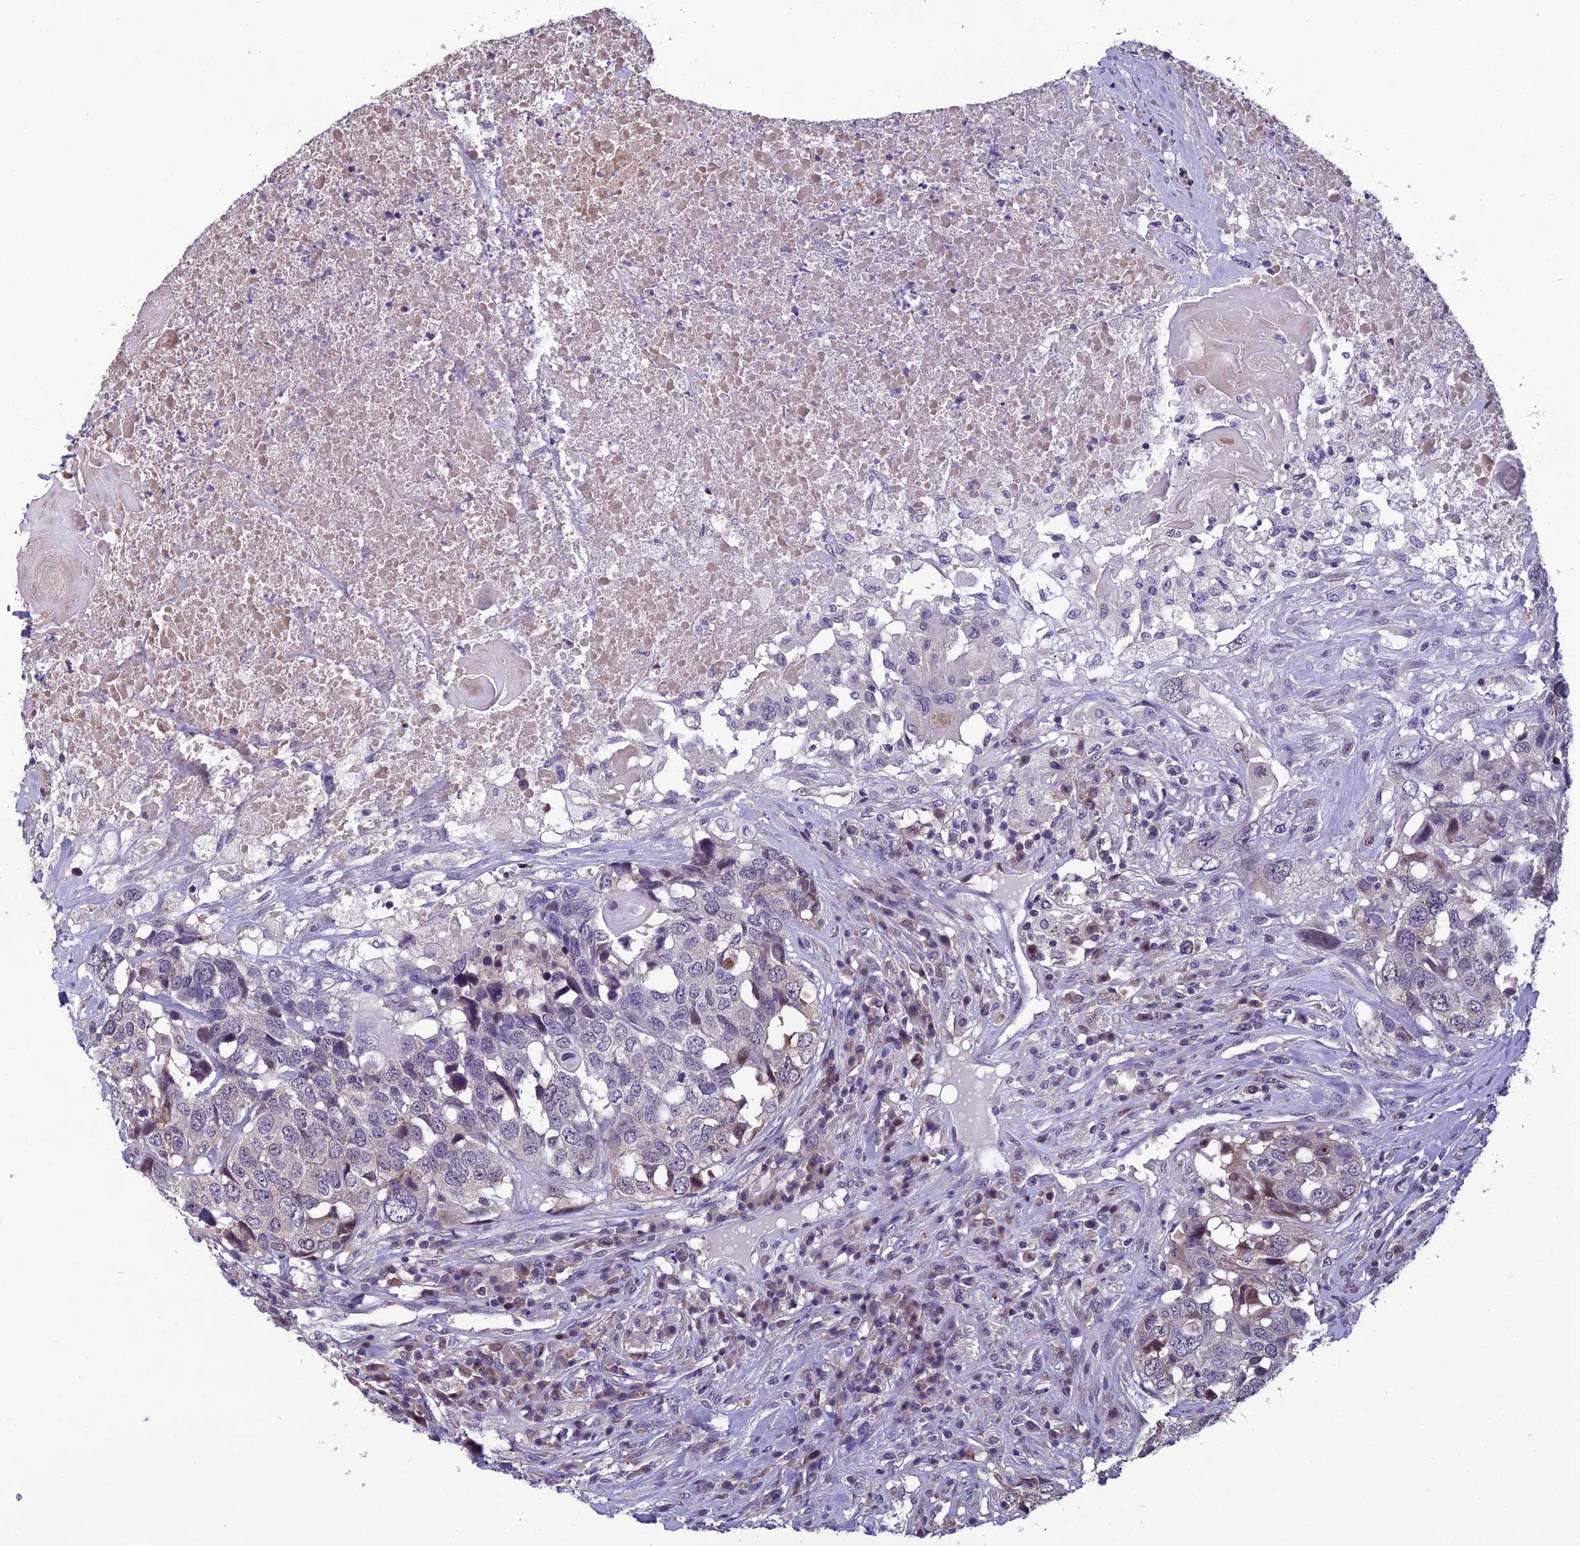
{"staining": {"intensity": "negative", "quantity": "none", "location": "none"}, "tissue": "head and neck cancer", "cell_type": "Tumor cells", "image_type": "cancer", "snomed": [{"axis": "morphology", "description": "Squamous cell carcinoma, NOS"}, {"axis": "topography", "description": "Head-Neck"}], "caption": "A high-resolution photomicrograph shows immunohistochemistry staining of head and neck squamous cell carcinoma, which shows no significant positivity in tumor cells.", "gene": "GRWD1", "patient": {"sex": "male", "age": 66}}